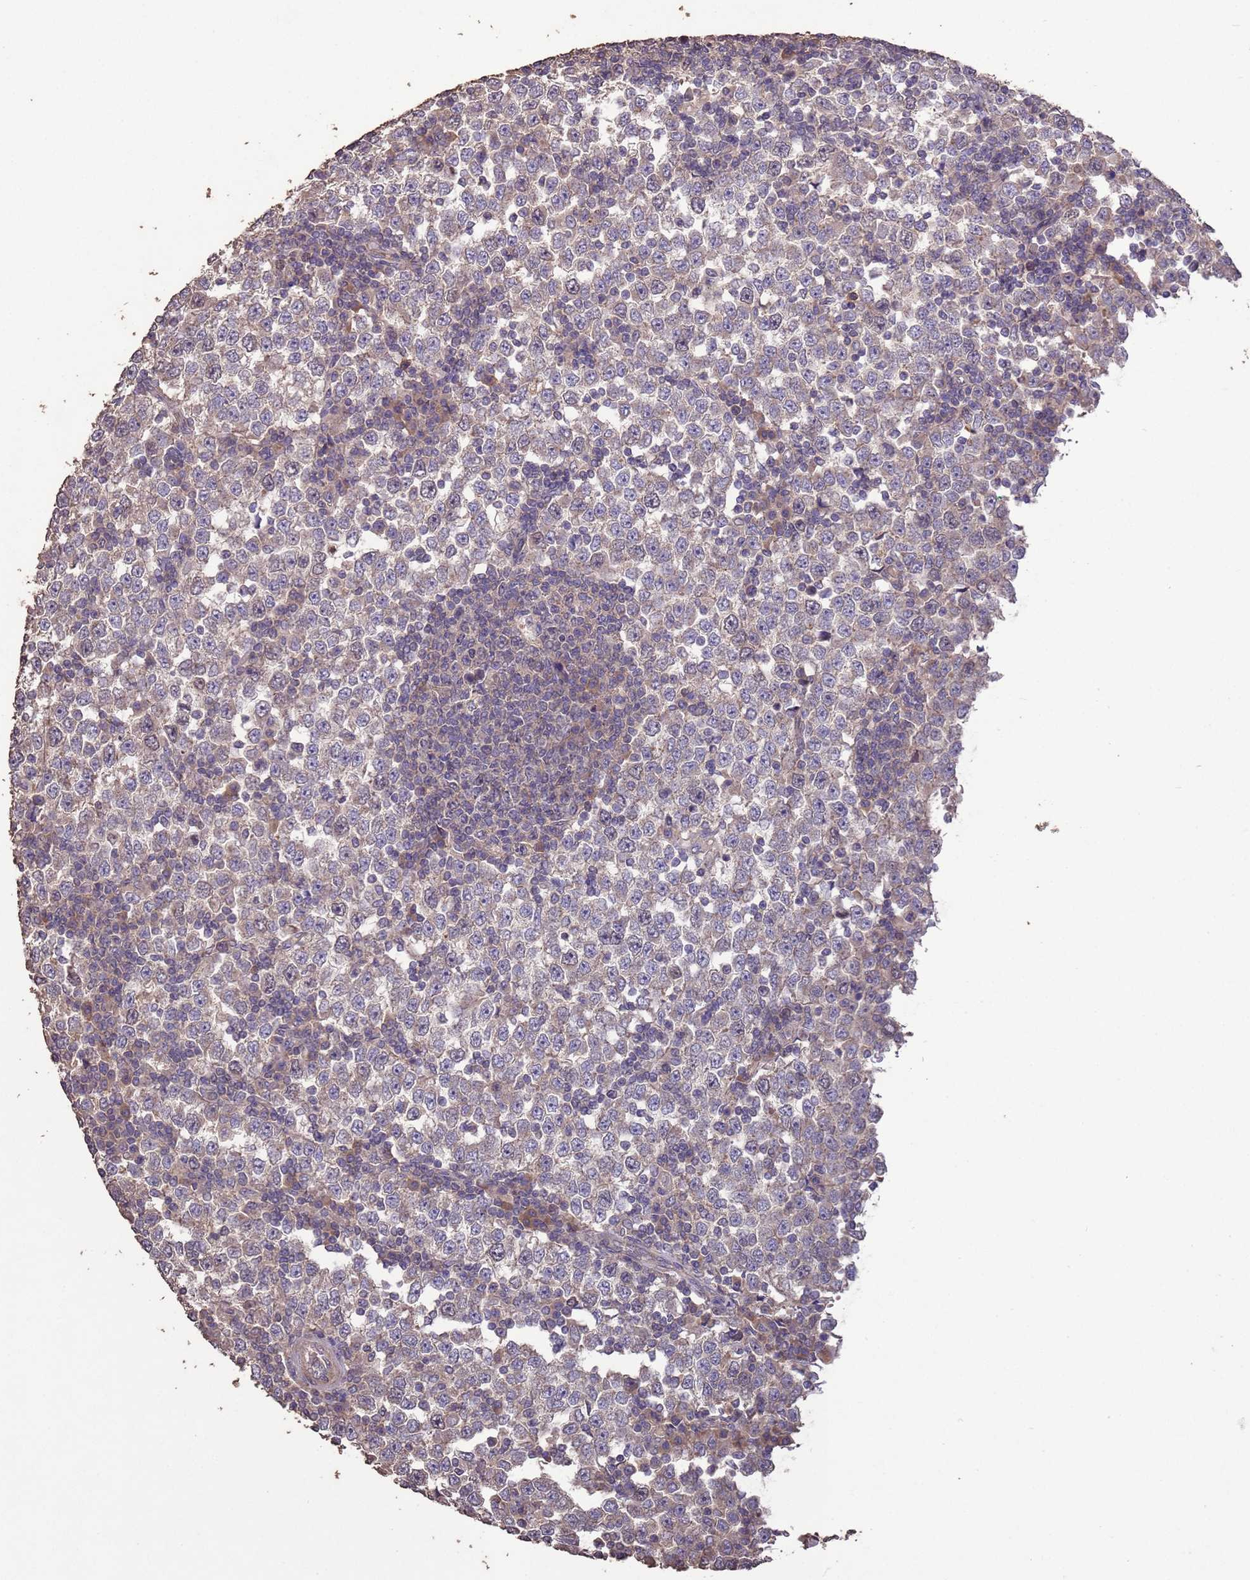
{"staining": {"intensity": "weak", "quantity": "25%-75%", "location": "cytoplasmic/membranous"}, "tissue": "testis cancer", "cell_type": "Tumor cells", "image_type": "cancer", "snomed": [{"axis": "morphology", "description": "Seminoma, NOS"}, {"axis": "topography", "description": "Testis"}], "caption": "IHC of human seminoma (testis) shows low levels of weak cytoplasmic/membranous staining in approximately 25%-75% of tumor cells.", "gene": "SLC9B2", "patient": {"sex": "male", "age": 65}}